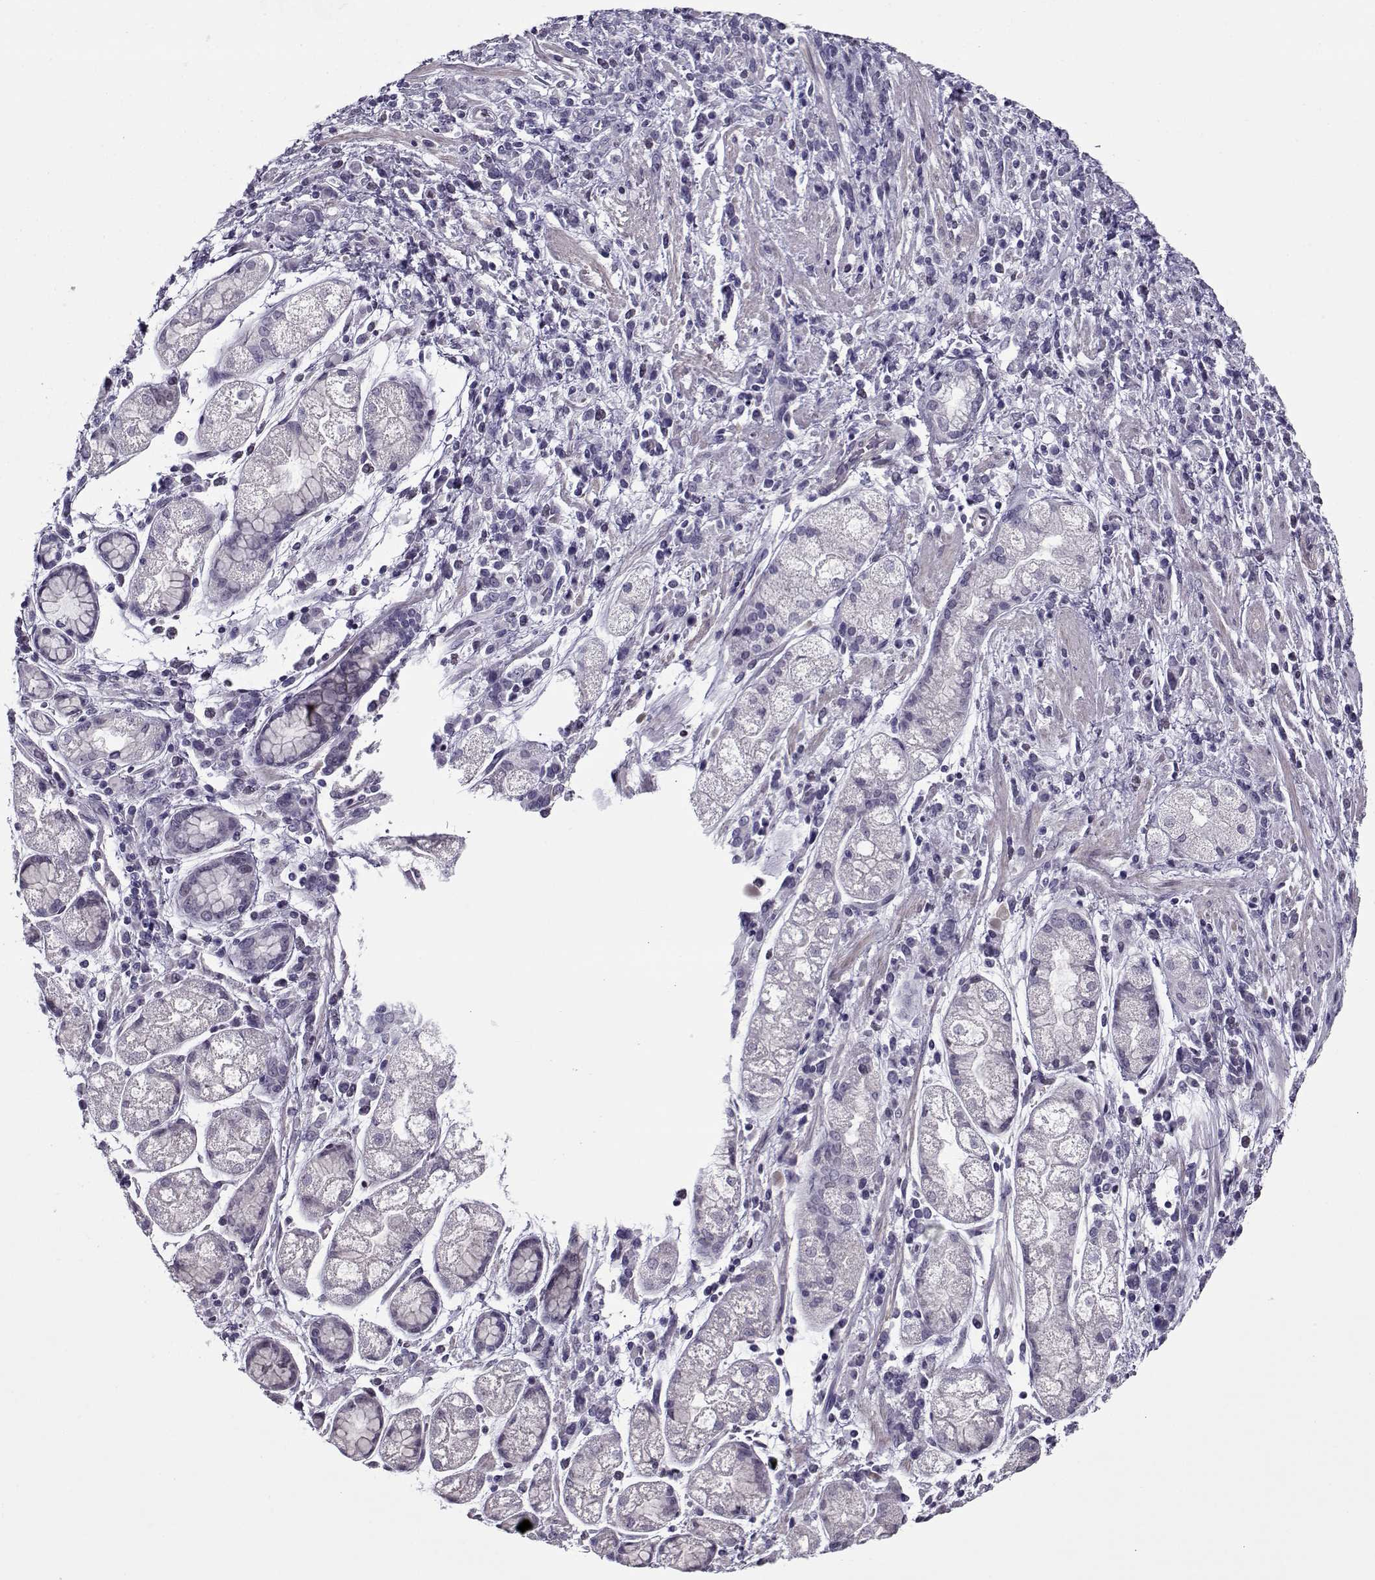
{"staining": {"intensity": "negative", "quantity": "none", "location": "none"}, "tissue": "stomach cancer", "cell_type": "Tumor cells", "image_type": "cancer", "snomed": [{"axis": "morphology", "description": "Adenocarcinoma, NOS"}, {"axis": "topography", "description": "Stomach"}], "caption": "Histopathology image shows no significant protein positivity in tumor cells of stomach cancer.", "gene": "CIBAR1", "patient": {"sex": "female", "age": 57}}